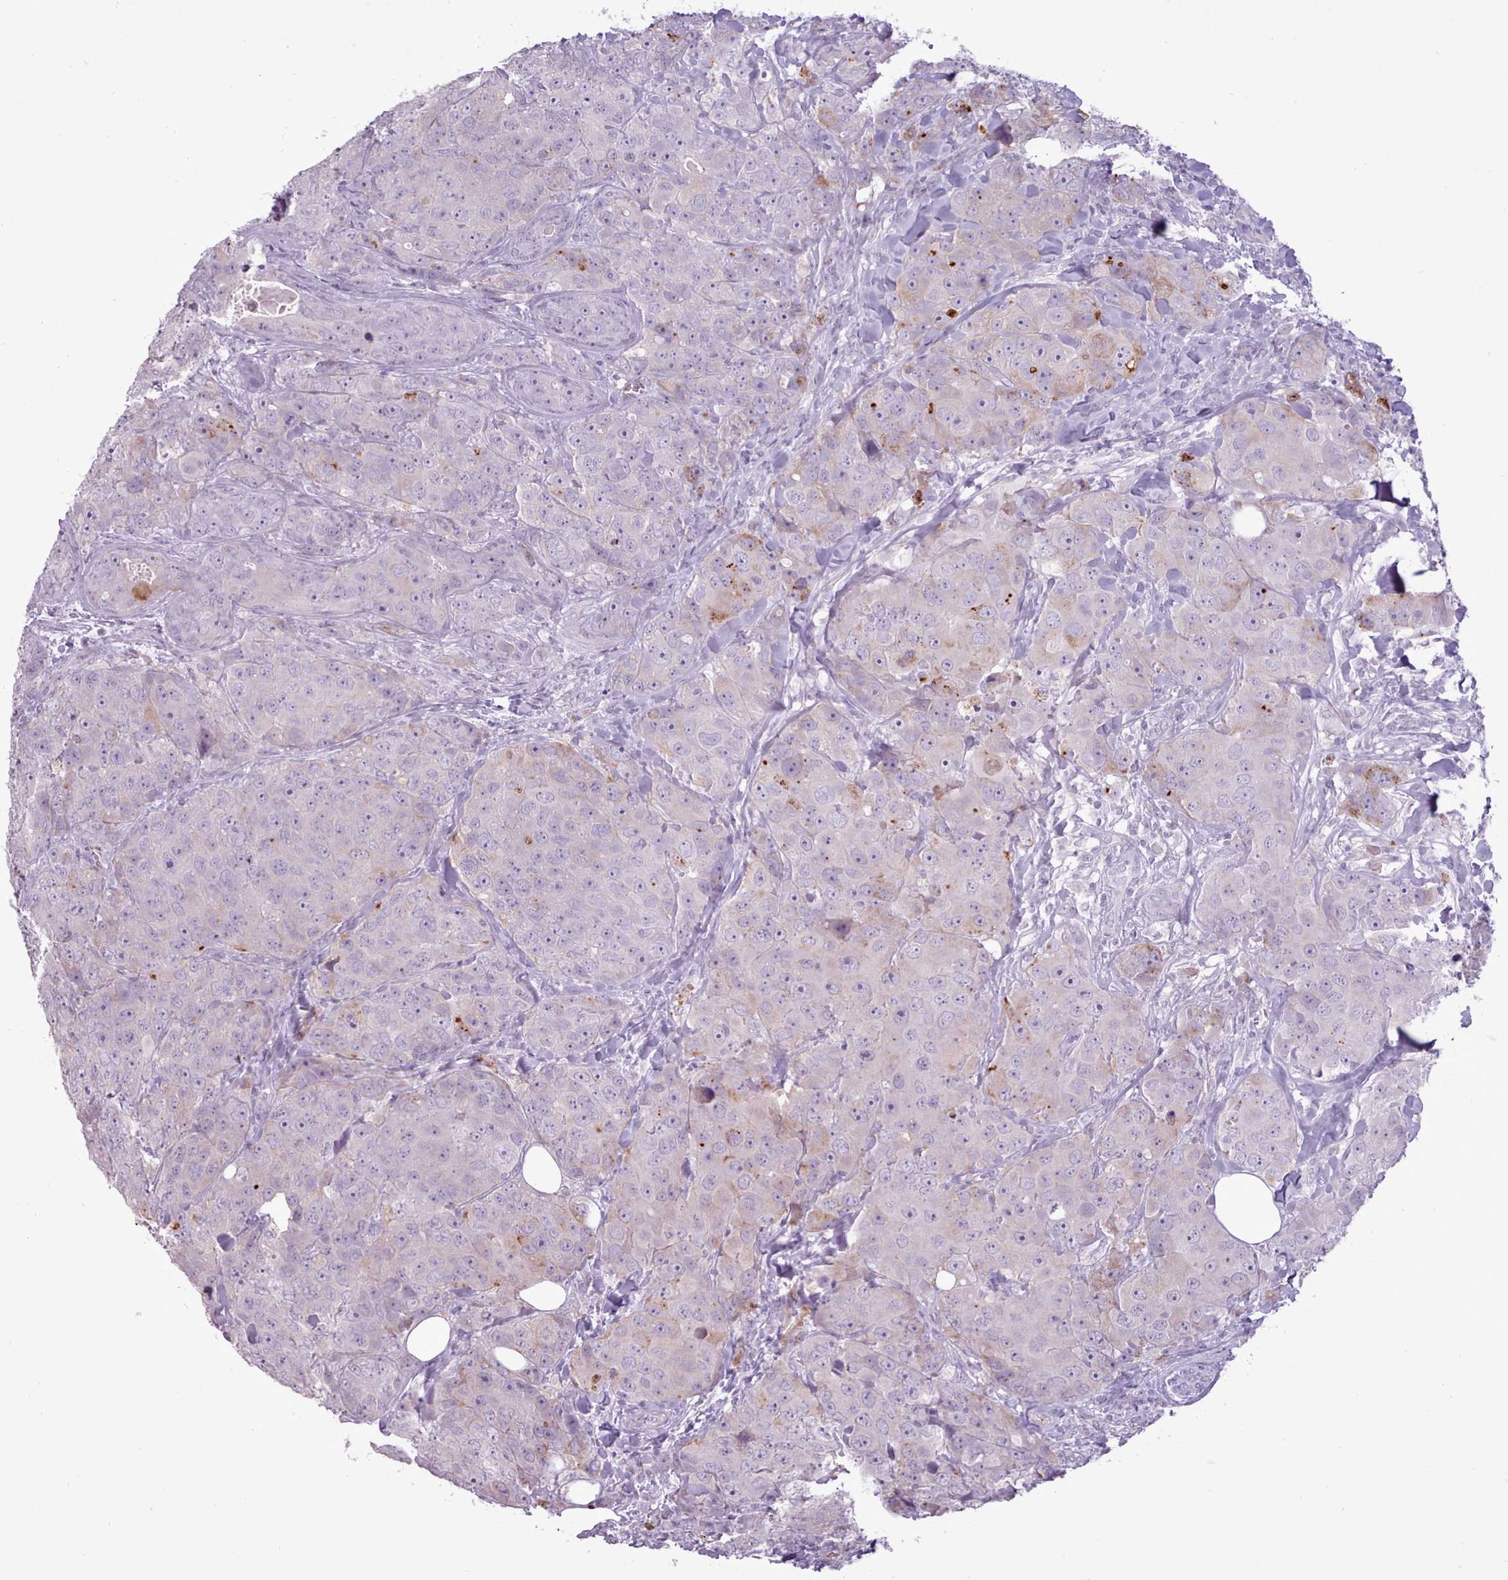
{"staining": {"intensity": "negative", "quantity": "none", "location": "none"}, "tissue": "breast cancer", "cell_type": "Tumor cells", "image_type": "cancer", "snomed": [{"axis": "morphology", "description": "Duct carcinoma"}, {"axis": "topography", "description": "Breast"}], "caption": "Micrograph shows no significant protein expression in tumor cells of breast cancer. (Stains: DAB (3,3'-diaminobenzidine) immunohistochemistry (IHC) with hematoxylin counter stain, Microscopy: brightfield microscopy at high magnification).", "gene": "ATRAID", "patient": {"sex": "female", "age": 43}}